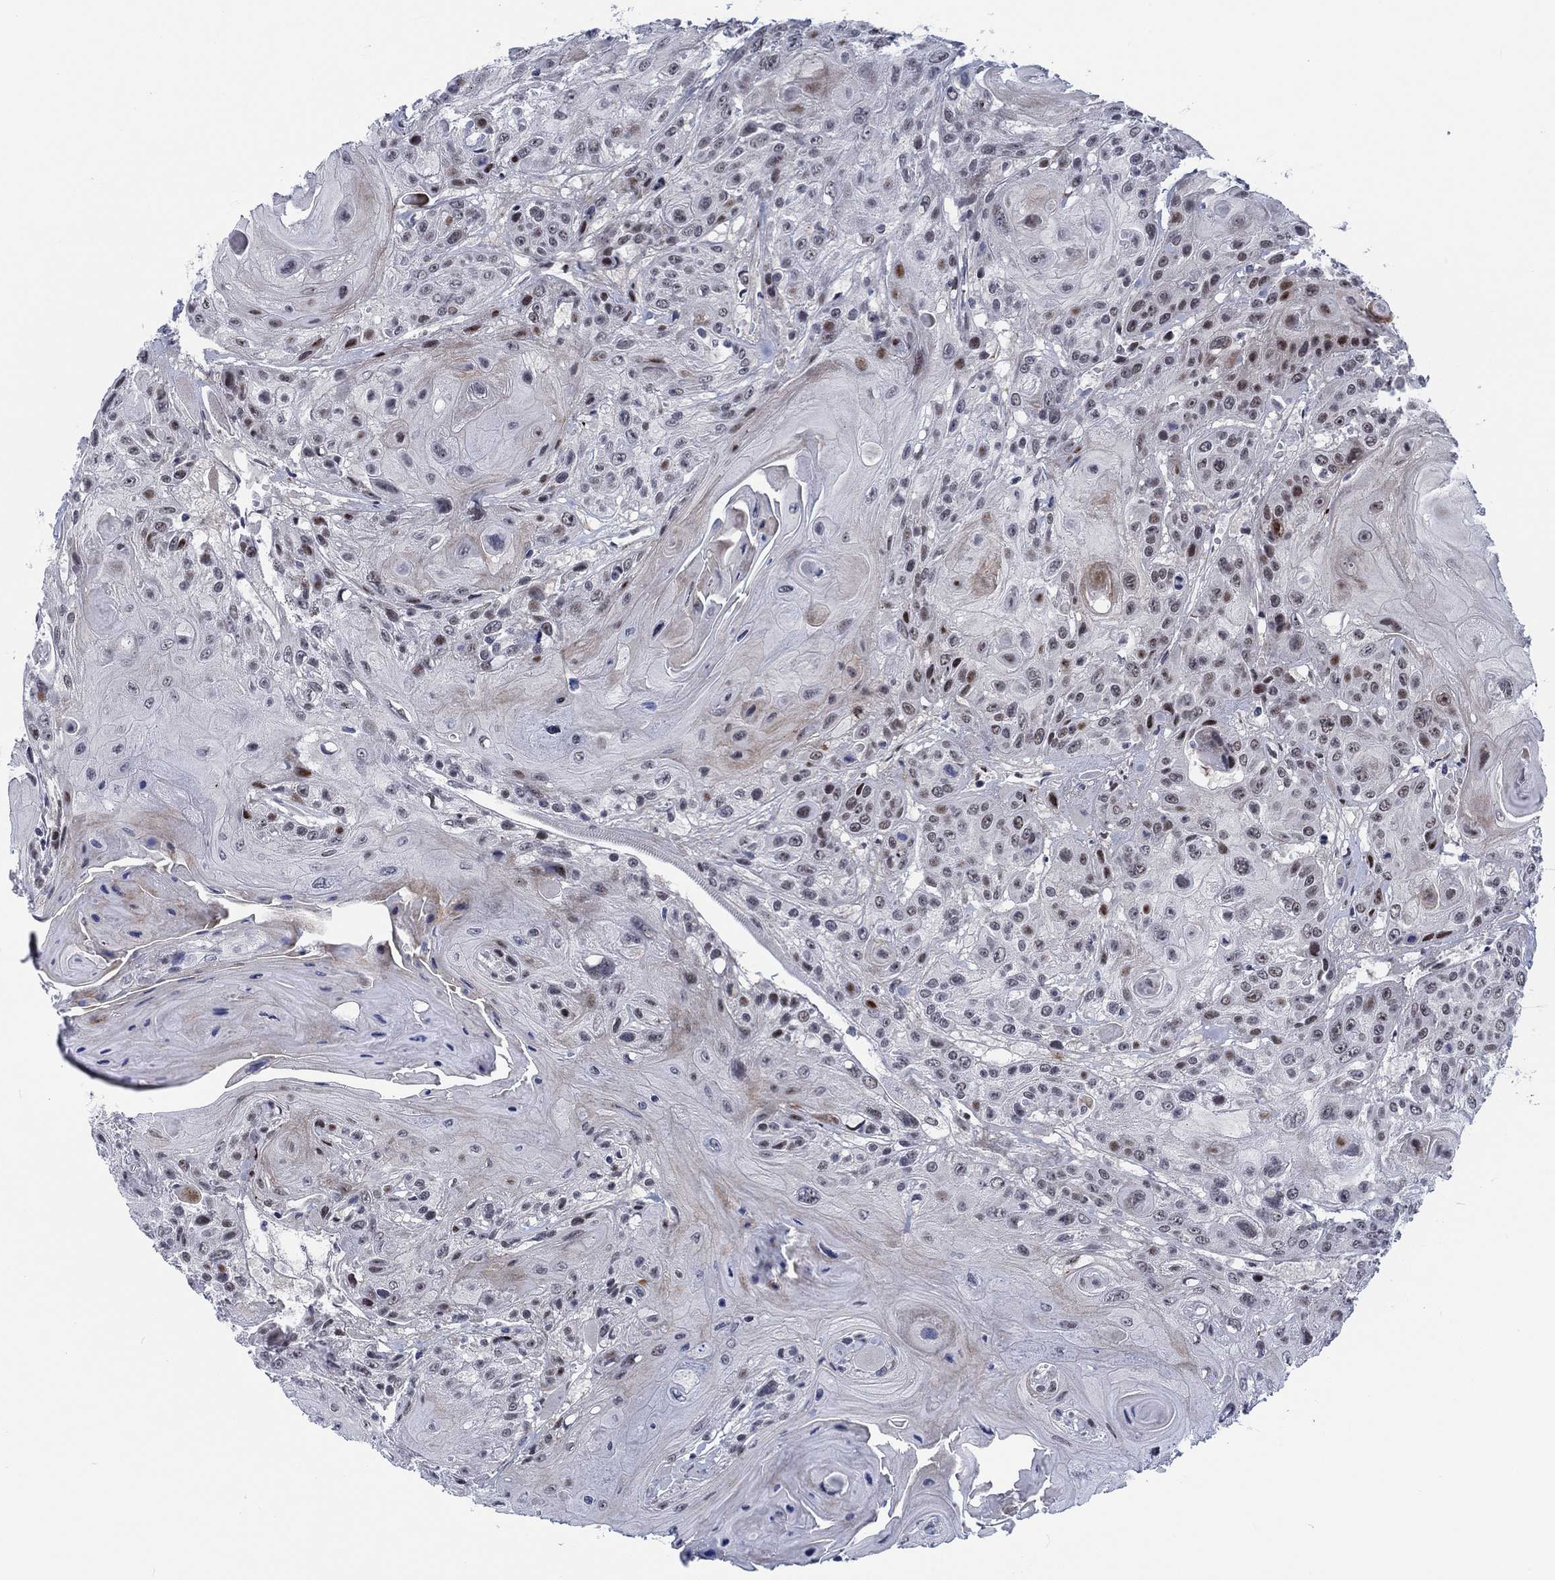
{"staining": {"intensity": "moderate", "quantity": "<25%", "location": "nuclear"}, "tissue": "head and neck cancer", "cell_type": "Tumor cells", "image_type": "cancer", "snomed": [{"axis": "morphology", "description": "Squamous cell carcinoma, NOS"}, {"axis": "topography", "description": "Head-Neck"}], "caption": "The immunohistochemical stain shows moderate nuclear staining in tumor cells of head and neck cancer tissue. (Brightfield microscopy of DAB IHC at high magnification).", "gene": "NEU3", "patient": {"sex": "female", "age": 59}}